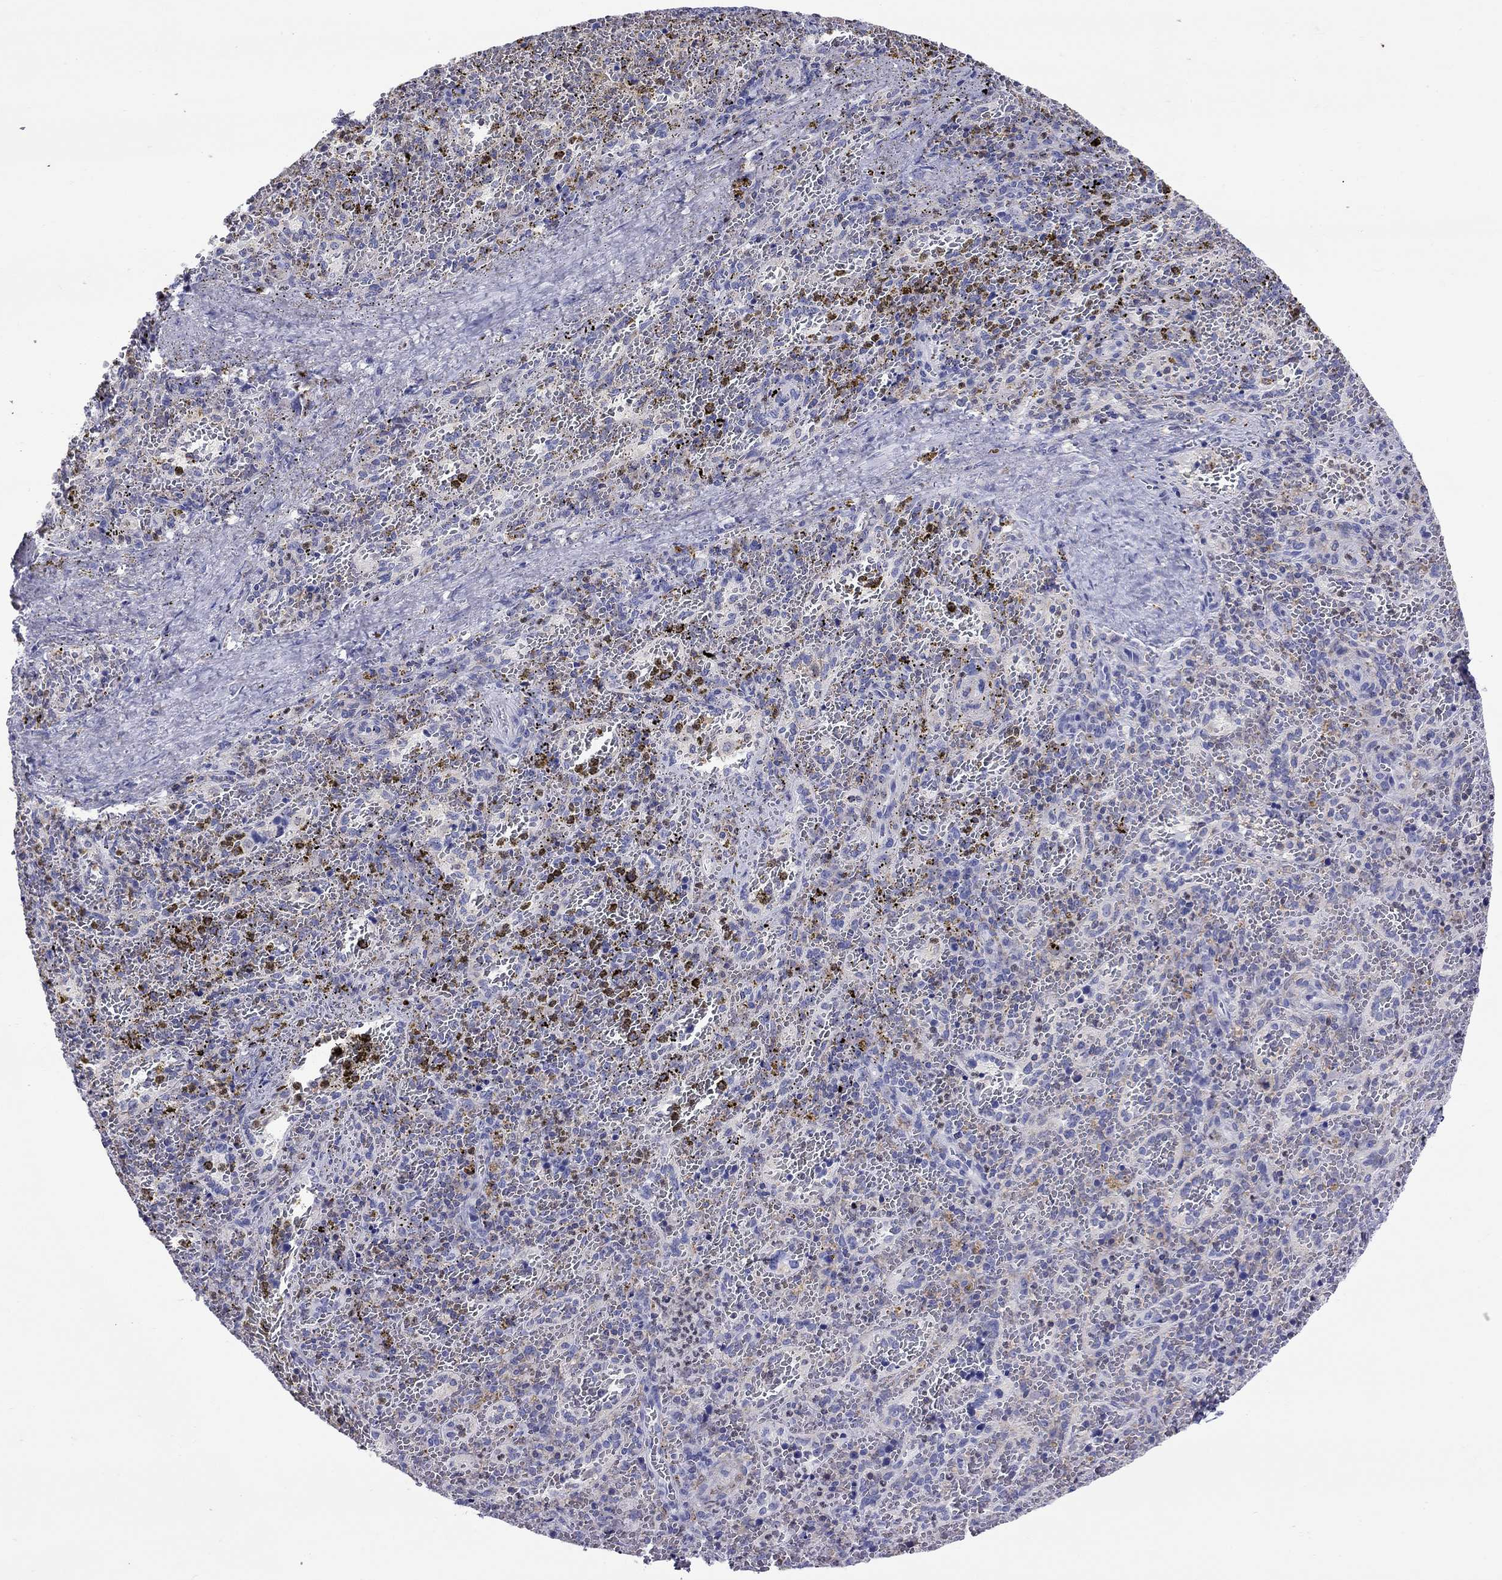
{"staining": {"intensity": "negative", "quantity": "none", "location": "none"}, "tissue": "spleen", "cell_type": "Cells in red pulp", "image_type": "normal", "snomed": [{"axis": "morphology", "description": "Normal tissue, NOS"}, {"axis": "topography", "description": "Spleen"}], "caption": "DAB (3,3'-diaminobenzidine) immunohistochemical staining of benign spleen shows no significant staining in cells in red pulp.", "gene": "SLC46A2", "patient": {"sex": "female", "age": 50}}